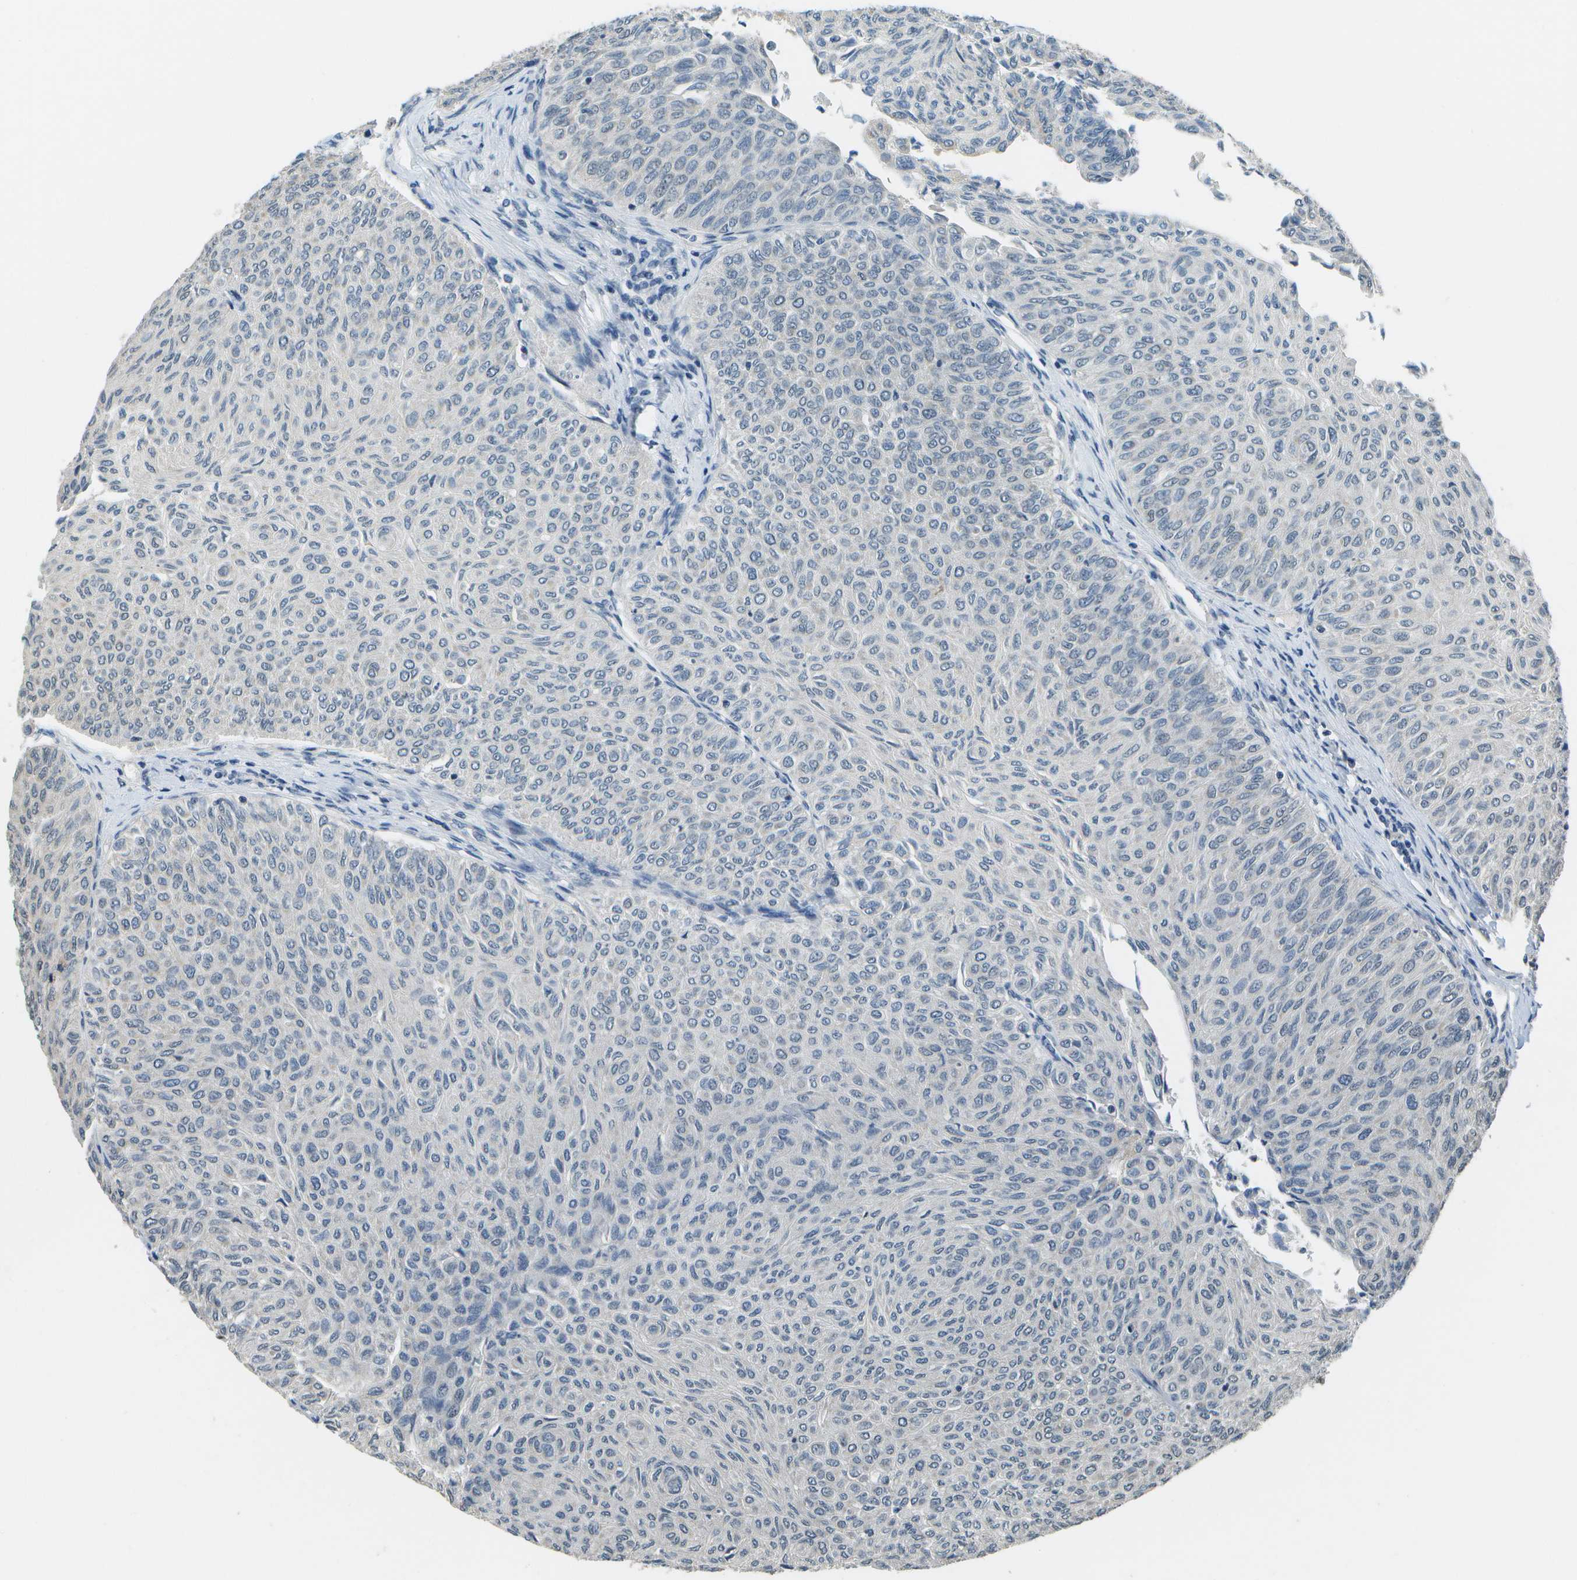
{"staining": {"intensity": "negative", "quantity": "none", "location": "none"}, "tissue": "urothelial cancer", "cell_type": "Tumor cells", "image_type": "cancer", "snomed": [{"axis": "morphology", "description": "Urothelial carcinoma, Low grade"}, {"axis": "topography", "description": "Urinary bladder"}], "caption": "Immunohistochemistry (IHC) of human urothelial cancer exhibits no positivity in tumor cells.", "gene": "ABL2", "patient": {"sex": "male", "age": 78}}